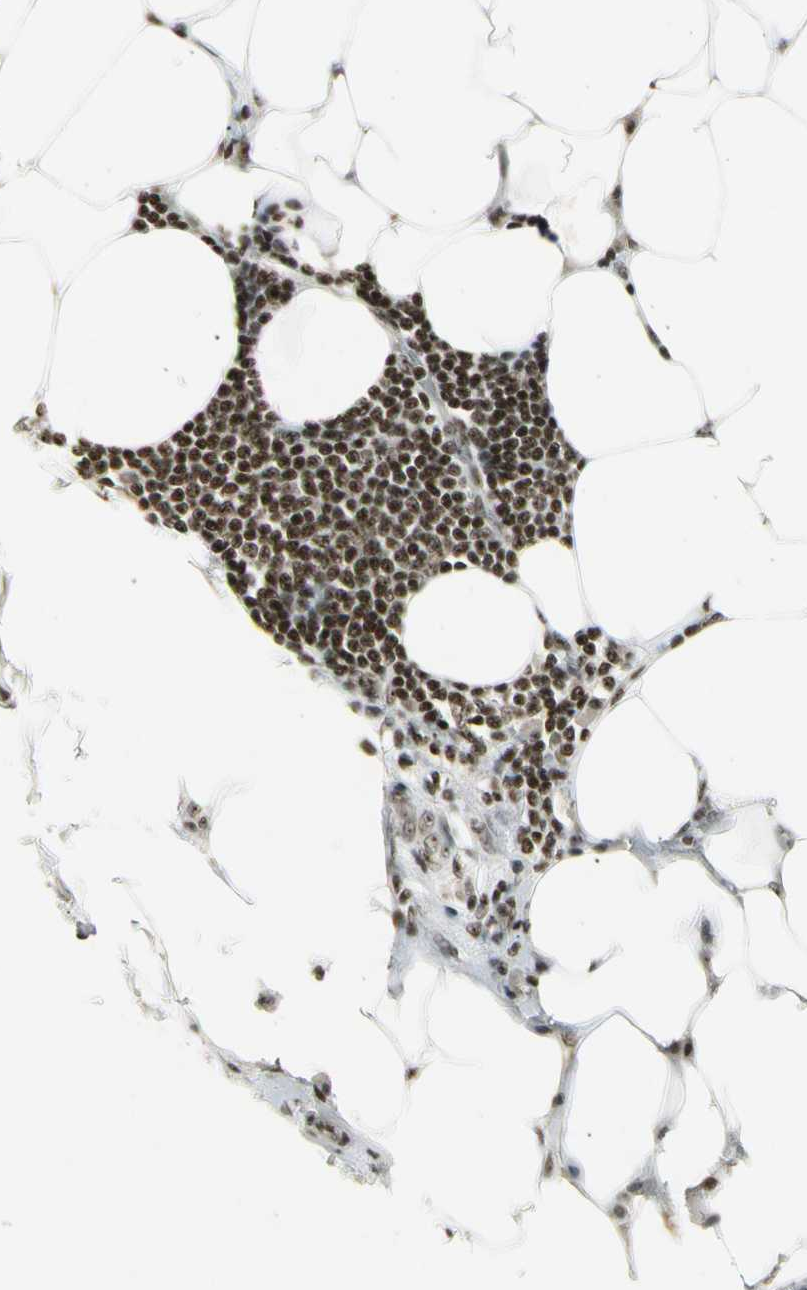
{"staining": {"intensity": "strong", "quantity": ">75%", "location": "nuclear"}, "tissue": "colorectal cancer", "cell_type": "Tumor cells", "image_type": "cancer", "snomed": [{"axis": "morphology", "description": "Adenocarcinoma, NOS"}, {"axis": "topography", "description": "Colon"}], "caption": "Protein staining of colorectal cancer tissue displays strong nuclear expression in approximately >75% of tumor cells.", "gene": "UBTF", "patient": {"sex": "male", "age": 71}}